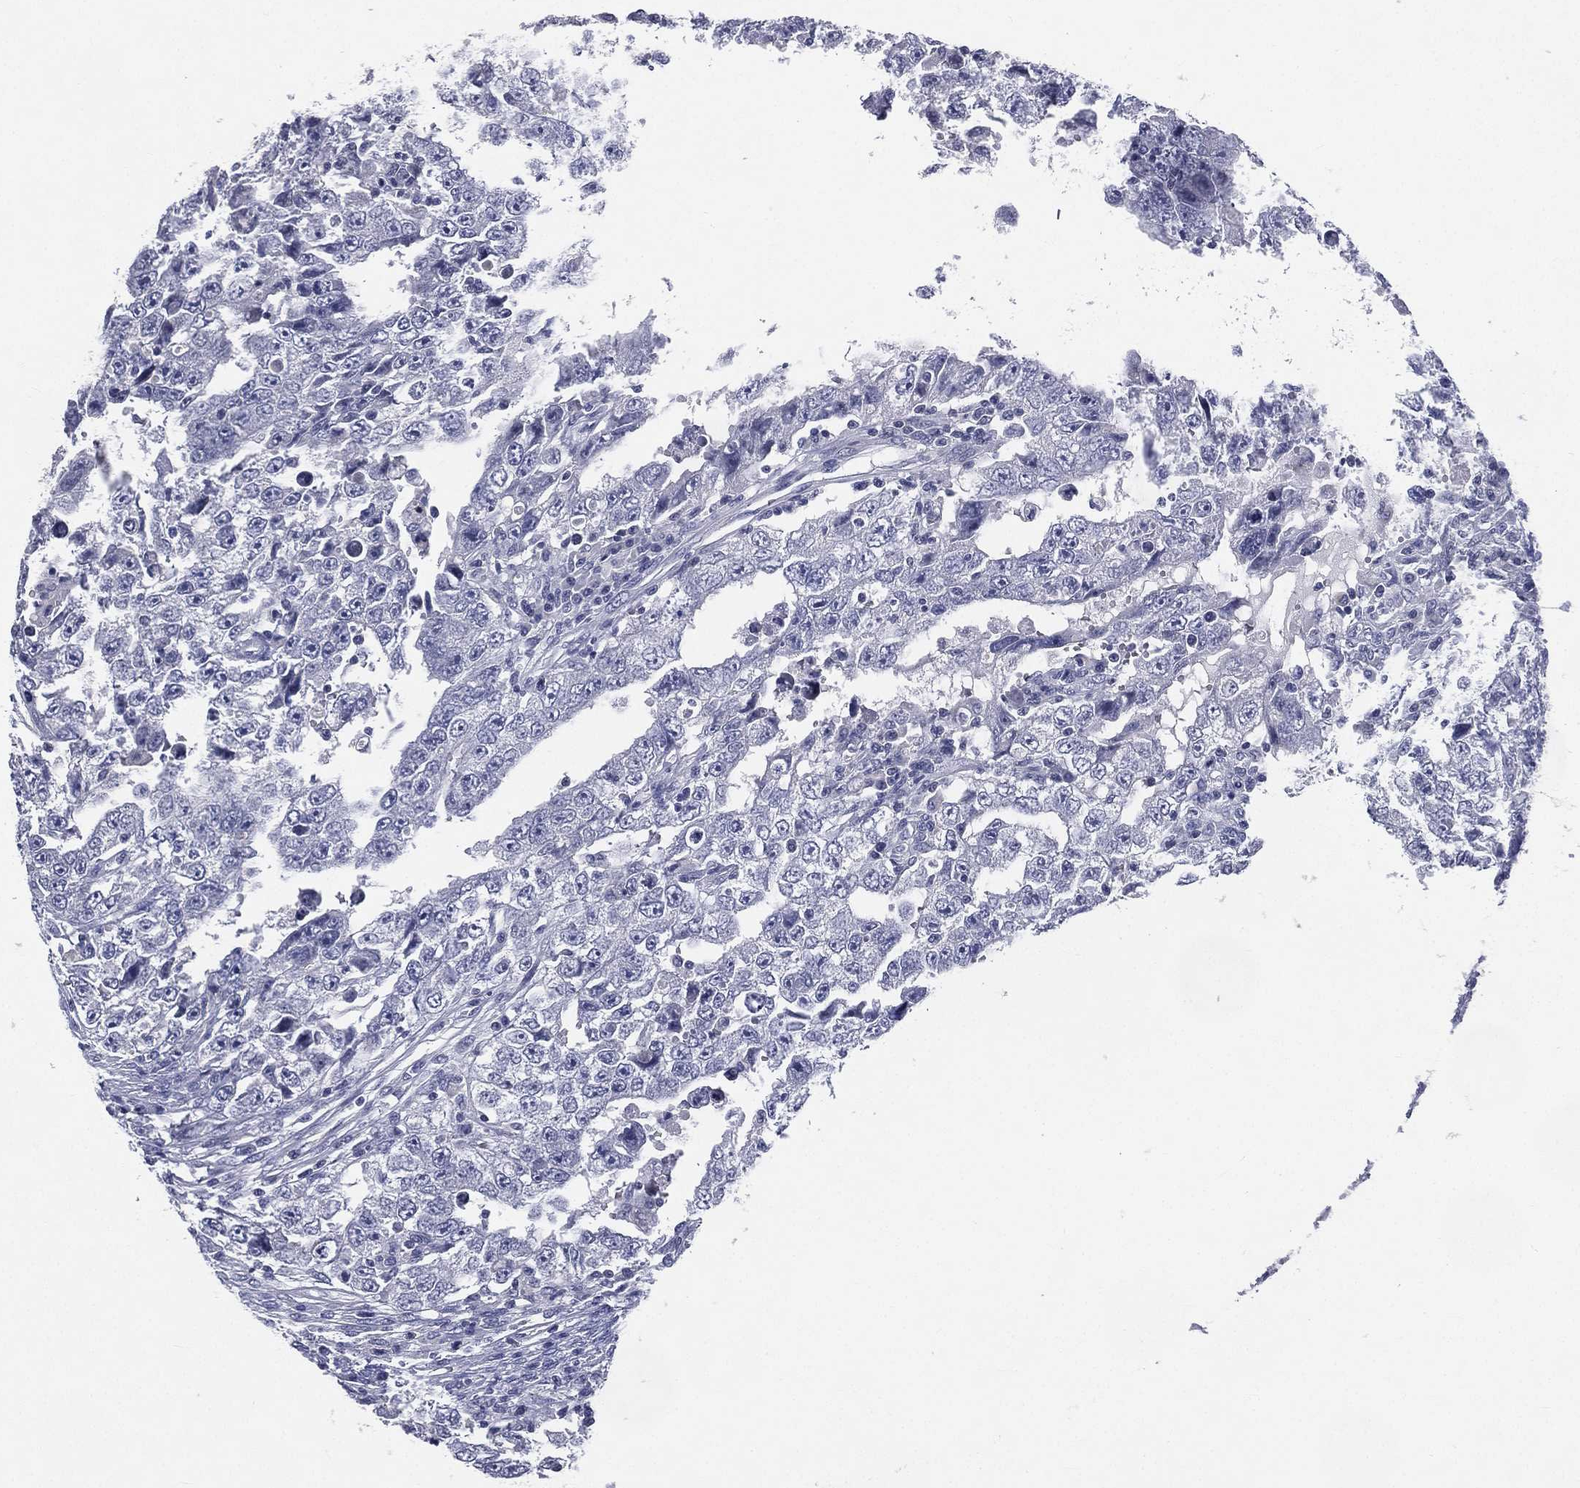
{"staining": {"intensity": "negative", "quantity": "none", "location": "none"}, "tissue": "testis cancer", "cell_type": "Tumor cells", "image_type": "cancer", "snomed": [{"axis": "morphology", "description": "Carcinoma, Embryonal, NOS"}, {"axis": "topography", "description": "Testis"}], "caption": "IHC of testis embryonal carcinoma displays no expression in tumor cells. Nuclei are stained in blue.", "gene": "IFT27", "patient": {"sex": "male", "age": 26}}